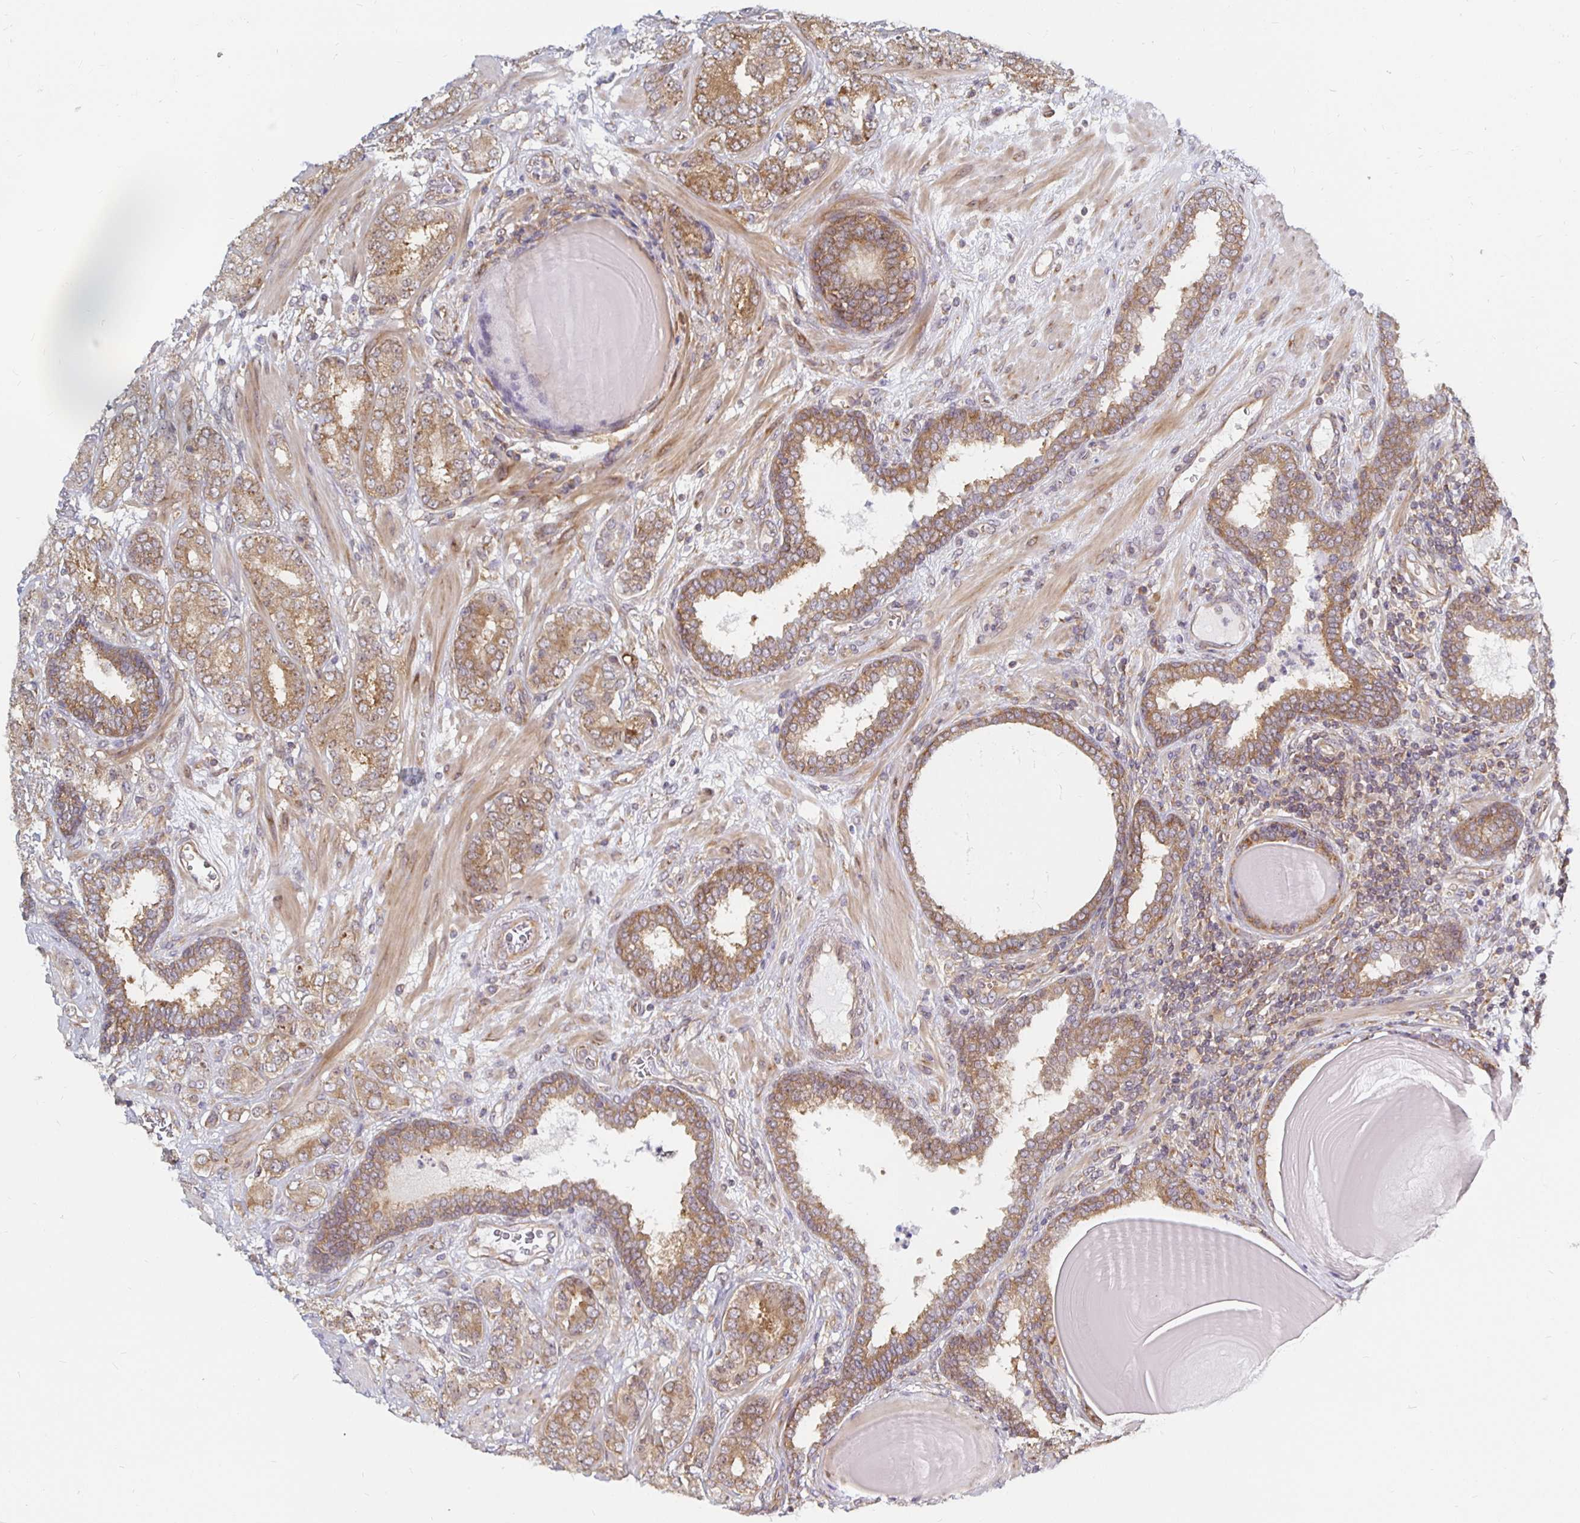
{"staining": {"intensity": "moderate", "quantity": ">75%", "location": "cytoplasmic/membranous"}, "tissue": "prostate cancer", "cell_type": "Tumor cells", "image_type": "cancer", "snomed": [{"axis": "morphology", "description": "Adenocarcinoma, High grade"}, {"axis": "topography", "description": "Prostate"}], "caption": "About >75% of tumor cells in high-grade adenocarcinoma (prostate) demonstrate moderate cytoplasmic/membranous protein staining as visualized by brown immunohistochemical staining.", "gene": "PDAP1", "patient": {"sex": "male", "age": 62}}